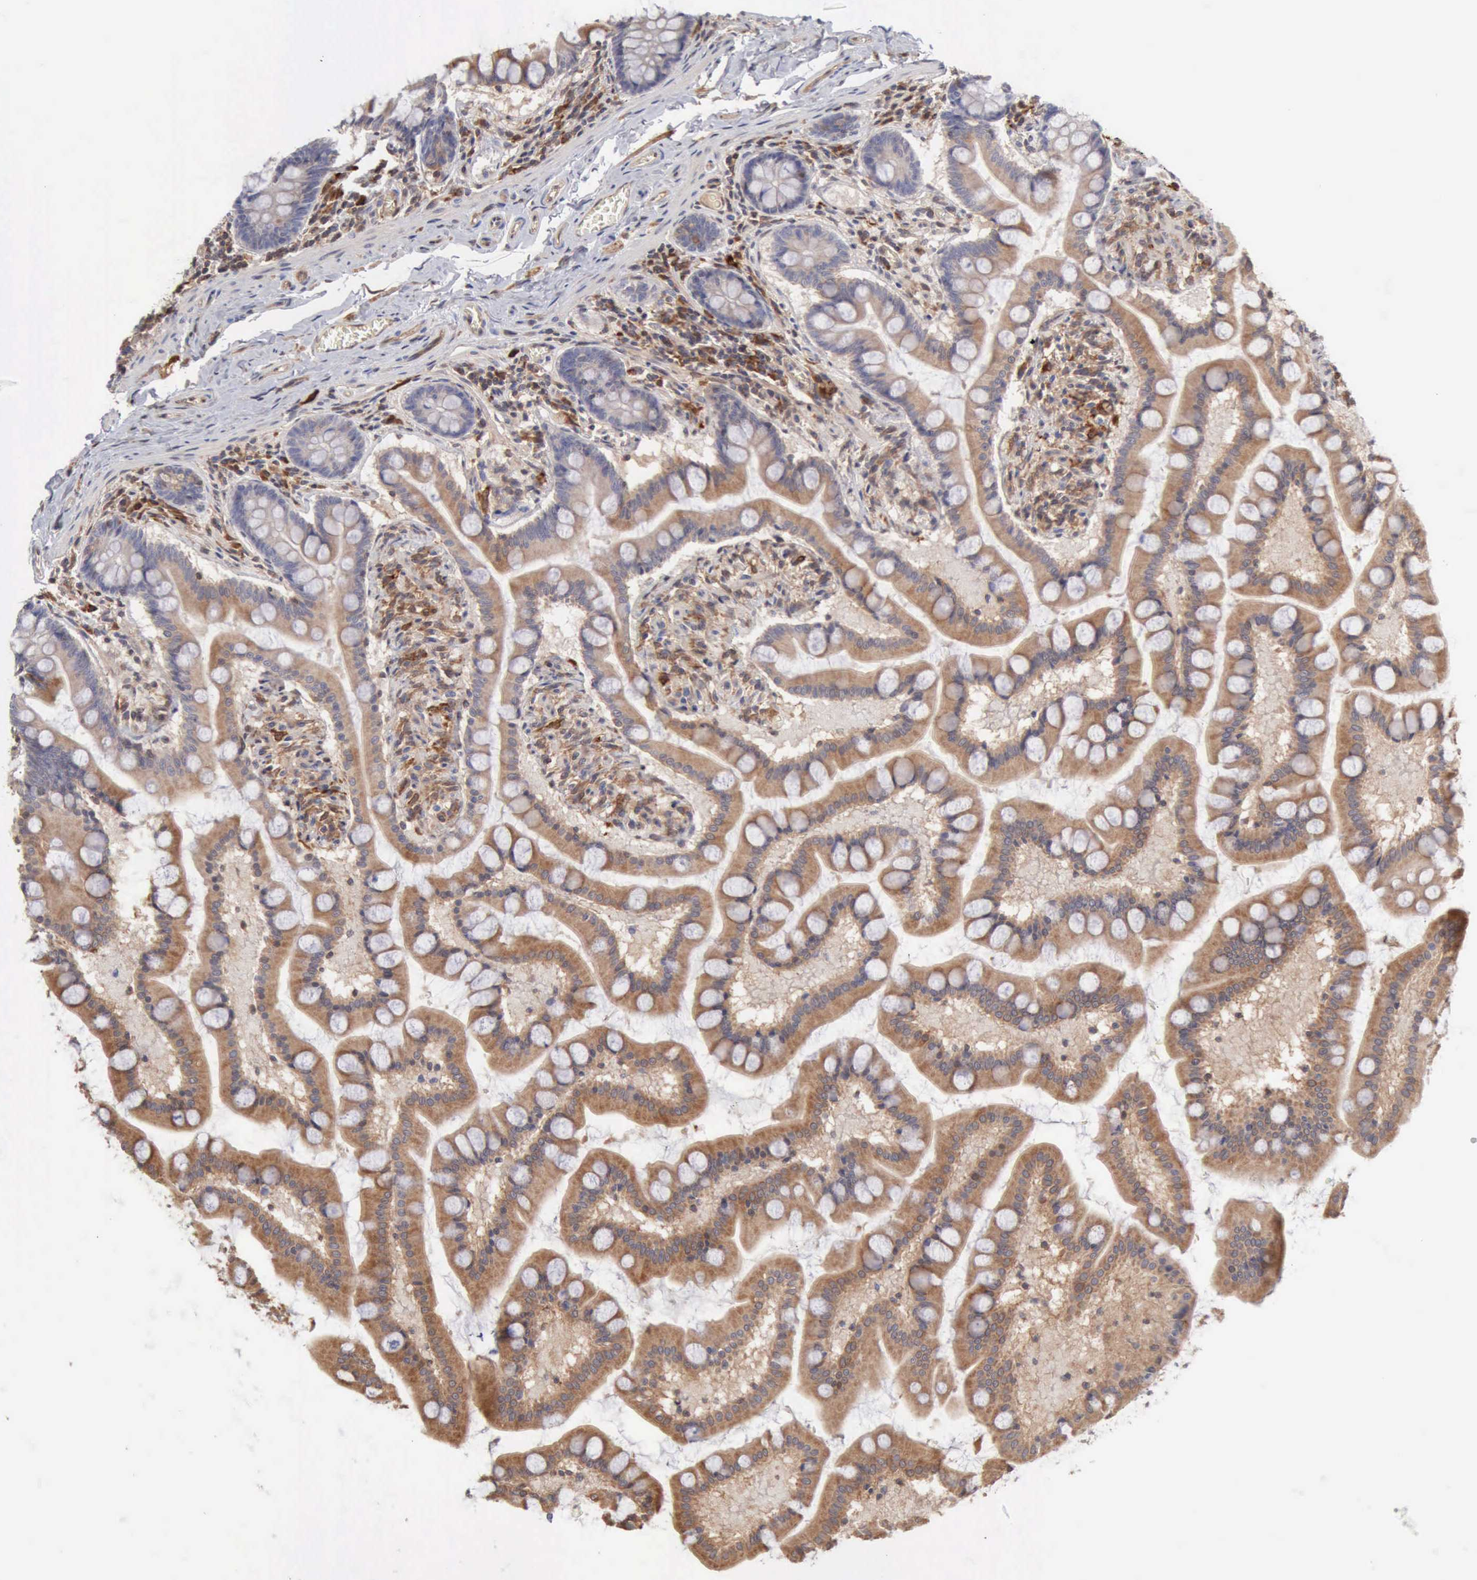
{"staining": {"intensity": "moderate", "quantity": "25%-75%", "location": "cytoplasmic/membranous"}, "tissue": "small intestine", "cell_type": "Glandular cells", "image_type": "normal", "snomed": [{"axis": "morphology", "description": "Normal tissue, NOS"}, {"axis": "topography", "description": "Small intestine"}], "caption": "A histopathology image of small intestine stained for a protein demonstrates moderate cytoplasmic/membranous brown staining in glandular cells. (Stains: DAB in brown, nuclei in blue, Microscopy: brightfield microscopy at high magnification).", "gene": "APOL2", "patient": {"sex": "male", "age": 41}}